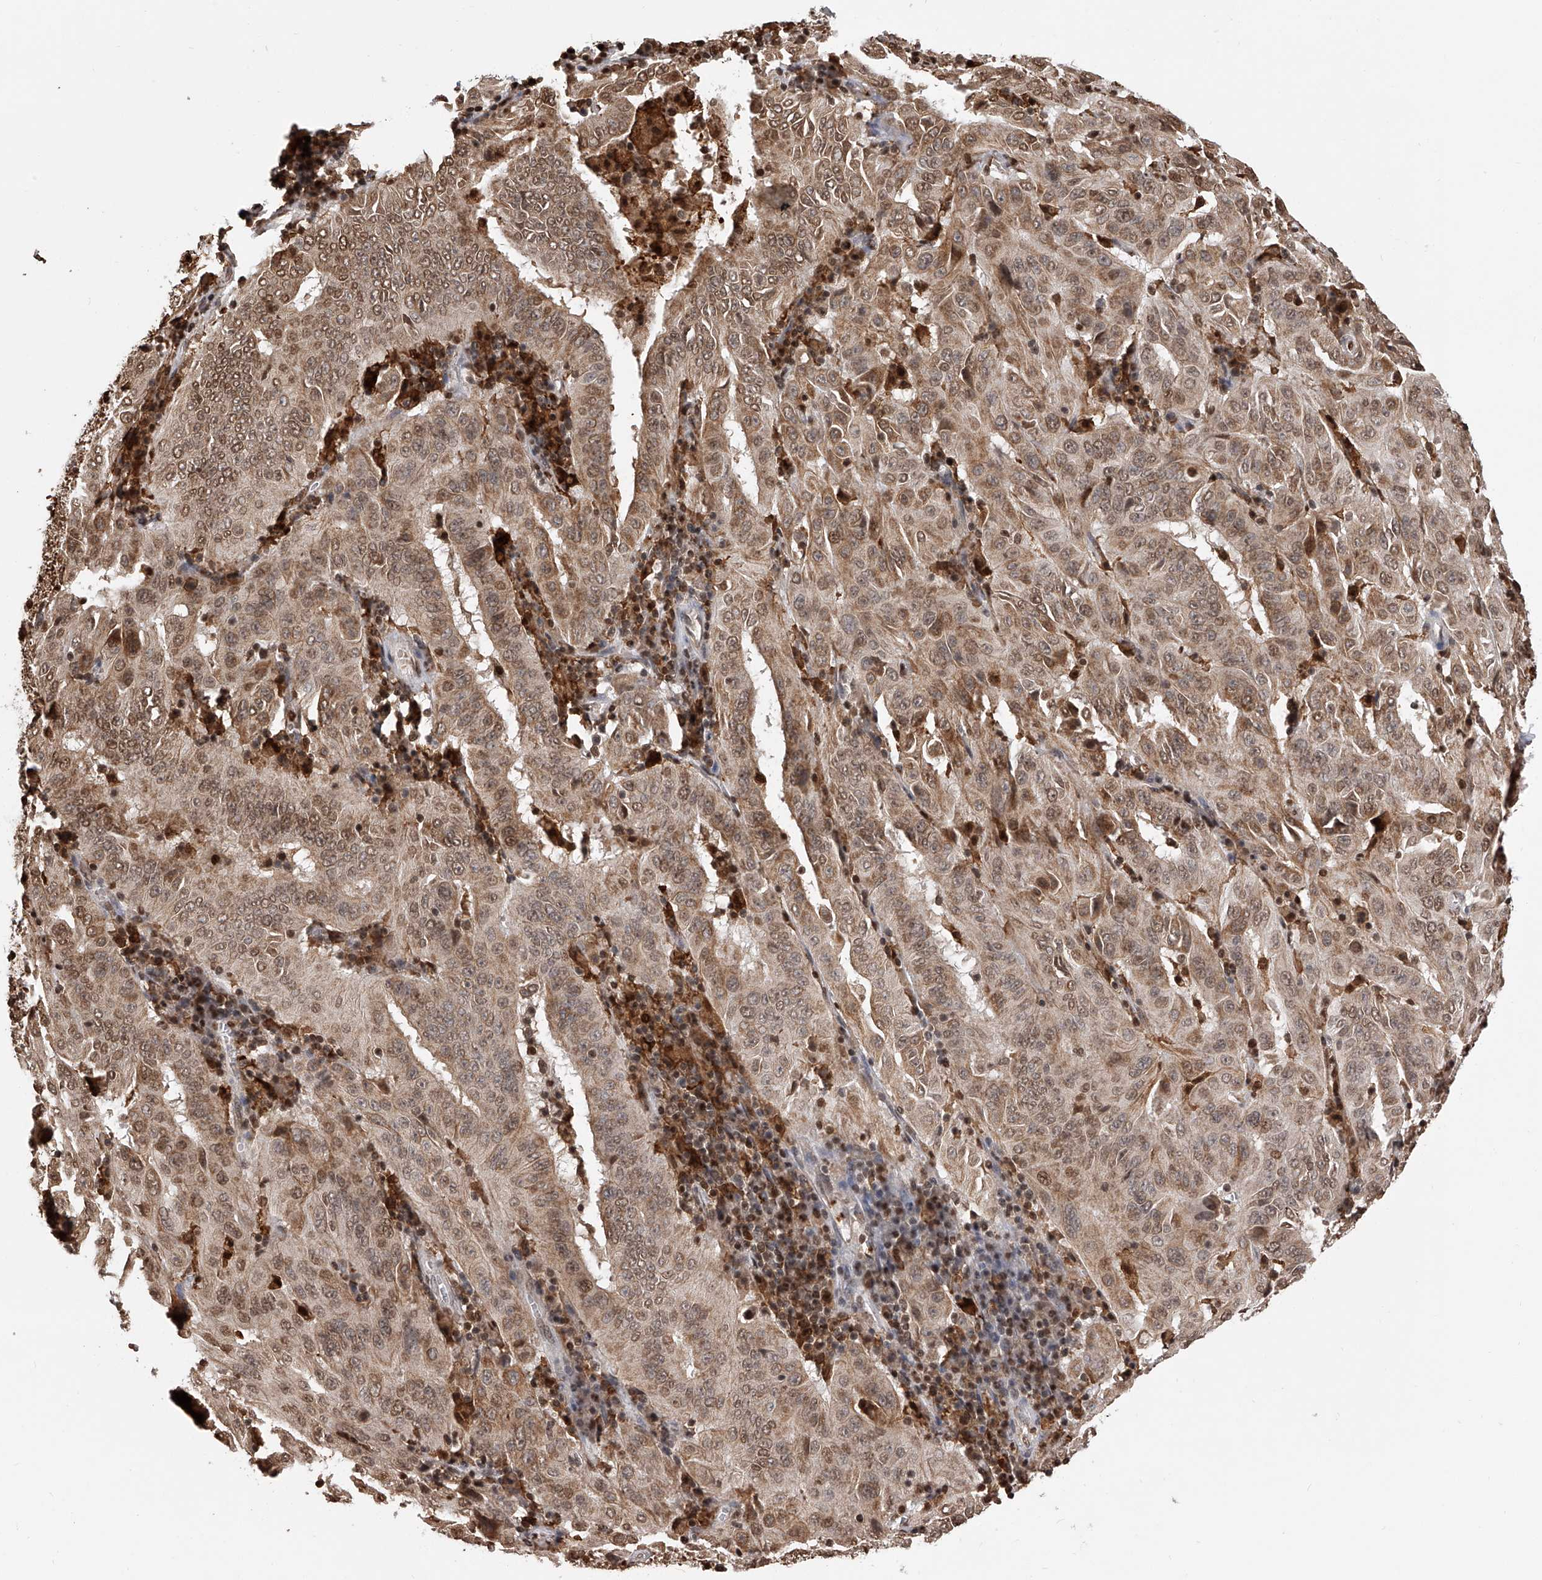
{"staining": {"intensity": "moderate", "quantity": ">75%", "location": "cytoplasmic/membranous,nuclear"}, "tissue": "pancreatic cancer", "cell_type": "Tumor cells", "image_type": "cancer", "snomed": [{"axis": "morphology", "description": "Adenocarcinoma, NOS"}, {"axis": "topography", "description": "Pancreas"}], "caption": "Immunohistochemical staining of pancreatic adenocarcinoma shows medium levels of moderate cytoplasmic/membranous and nuclear protein staining in approximately >75% of tumor cells. (DAB IHC, brown staining for protein, blue staining for nuclei).", "gene": "CFAP410", "patient": {"sex": "male", "age": 63}}